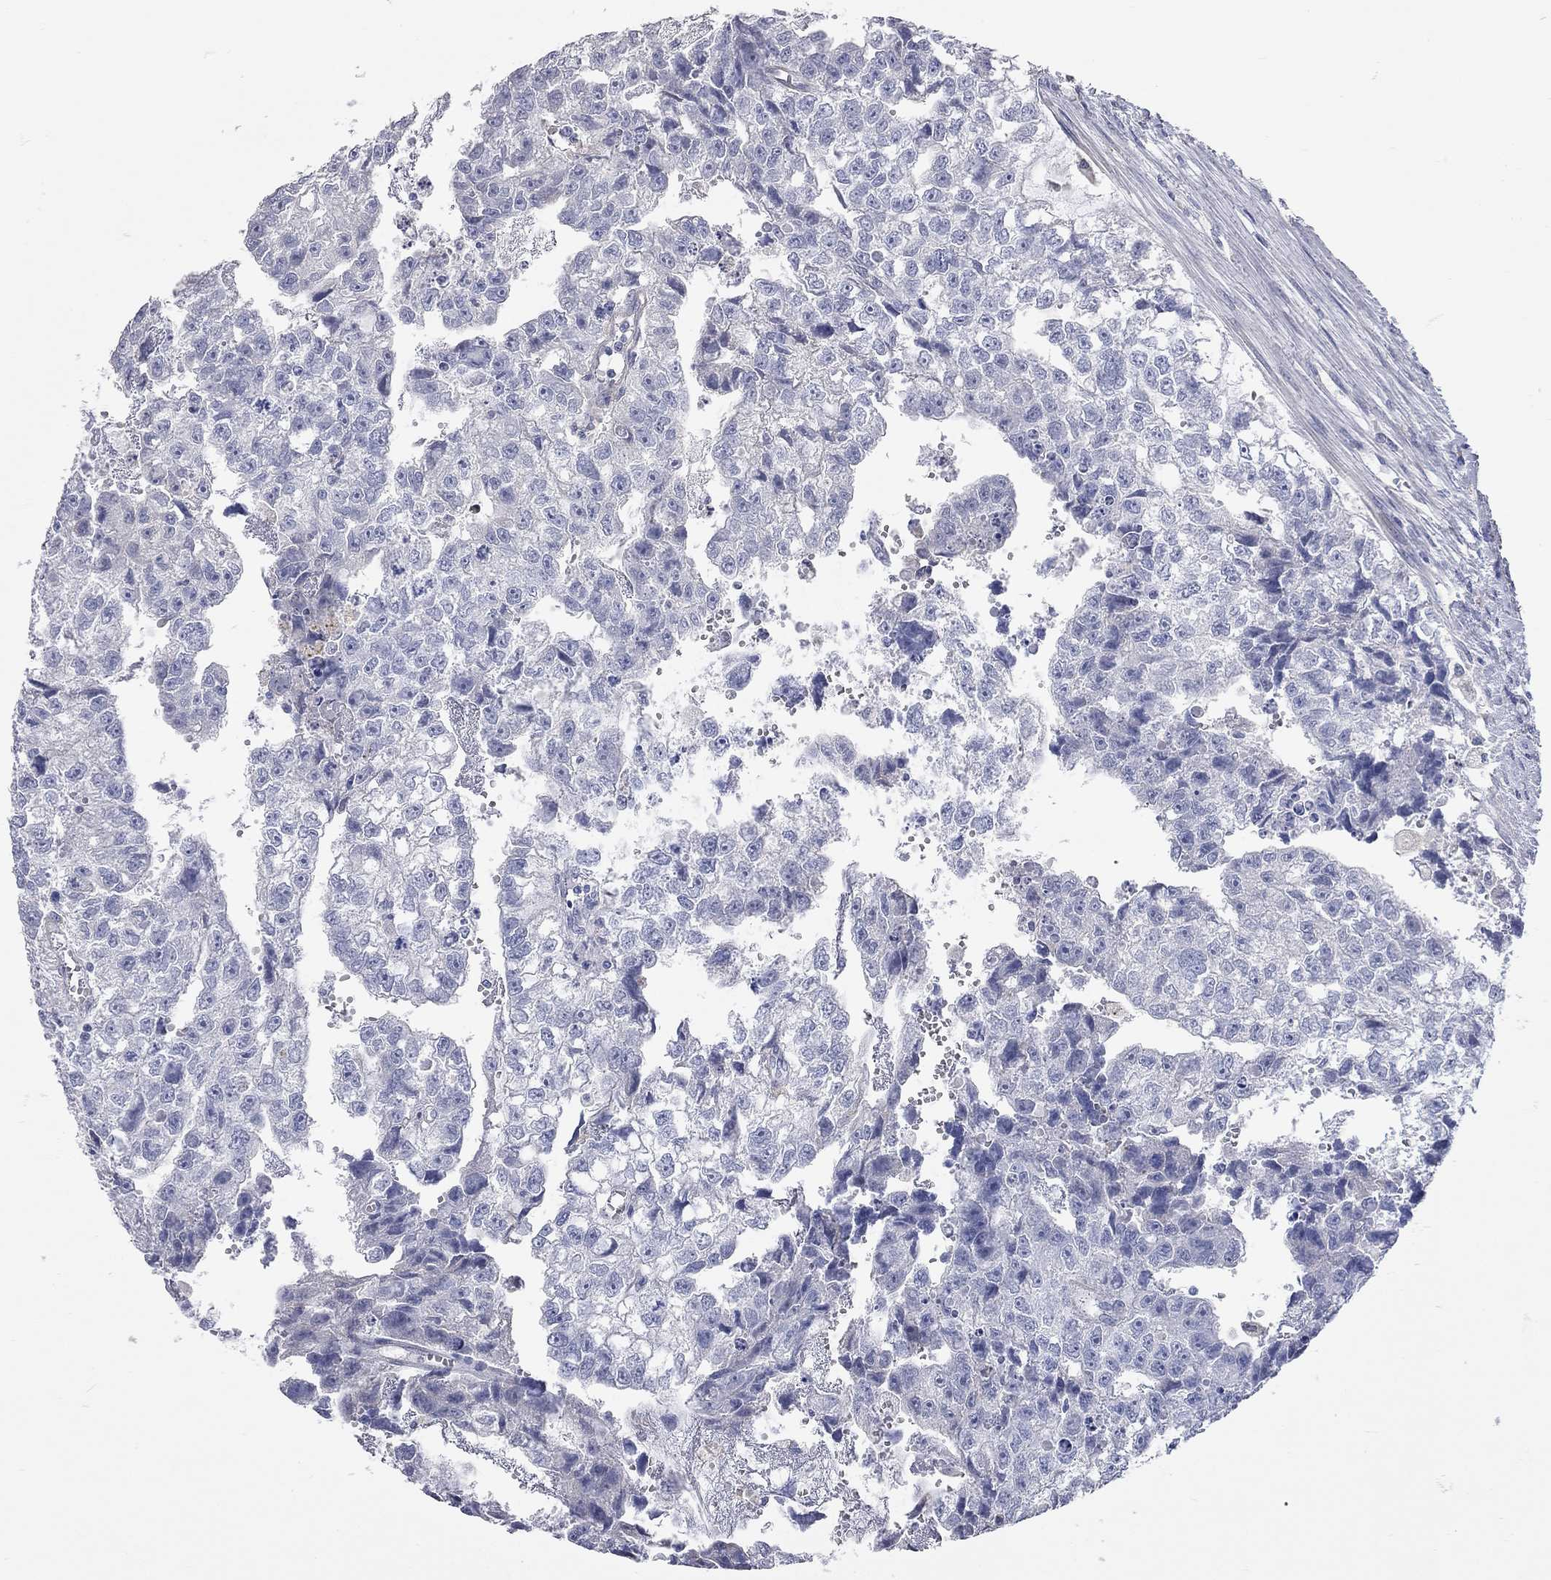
{"staining": {"intensity": "negative", "quantity": "none", "location": "none"}, "tissue": "testis cancer", "cell_type": "Tumor cells", "image_type": "cancer", "snomed": [{"axis": "morphology", "description": "Carcinoma, Embryonal, NOS"}, {"axis": "morphology", "description": "Teratoma, malignant, NOS"}, {"axis": "topography", "description": "Testis"}], "caption": "Testis cancer was stained to show a protein in brown. There is no significant staining in tumor cells.", "gene": "XAGE2", "patient": {"sex": "male", "age": 44}}